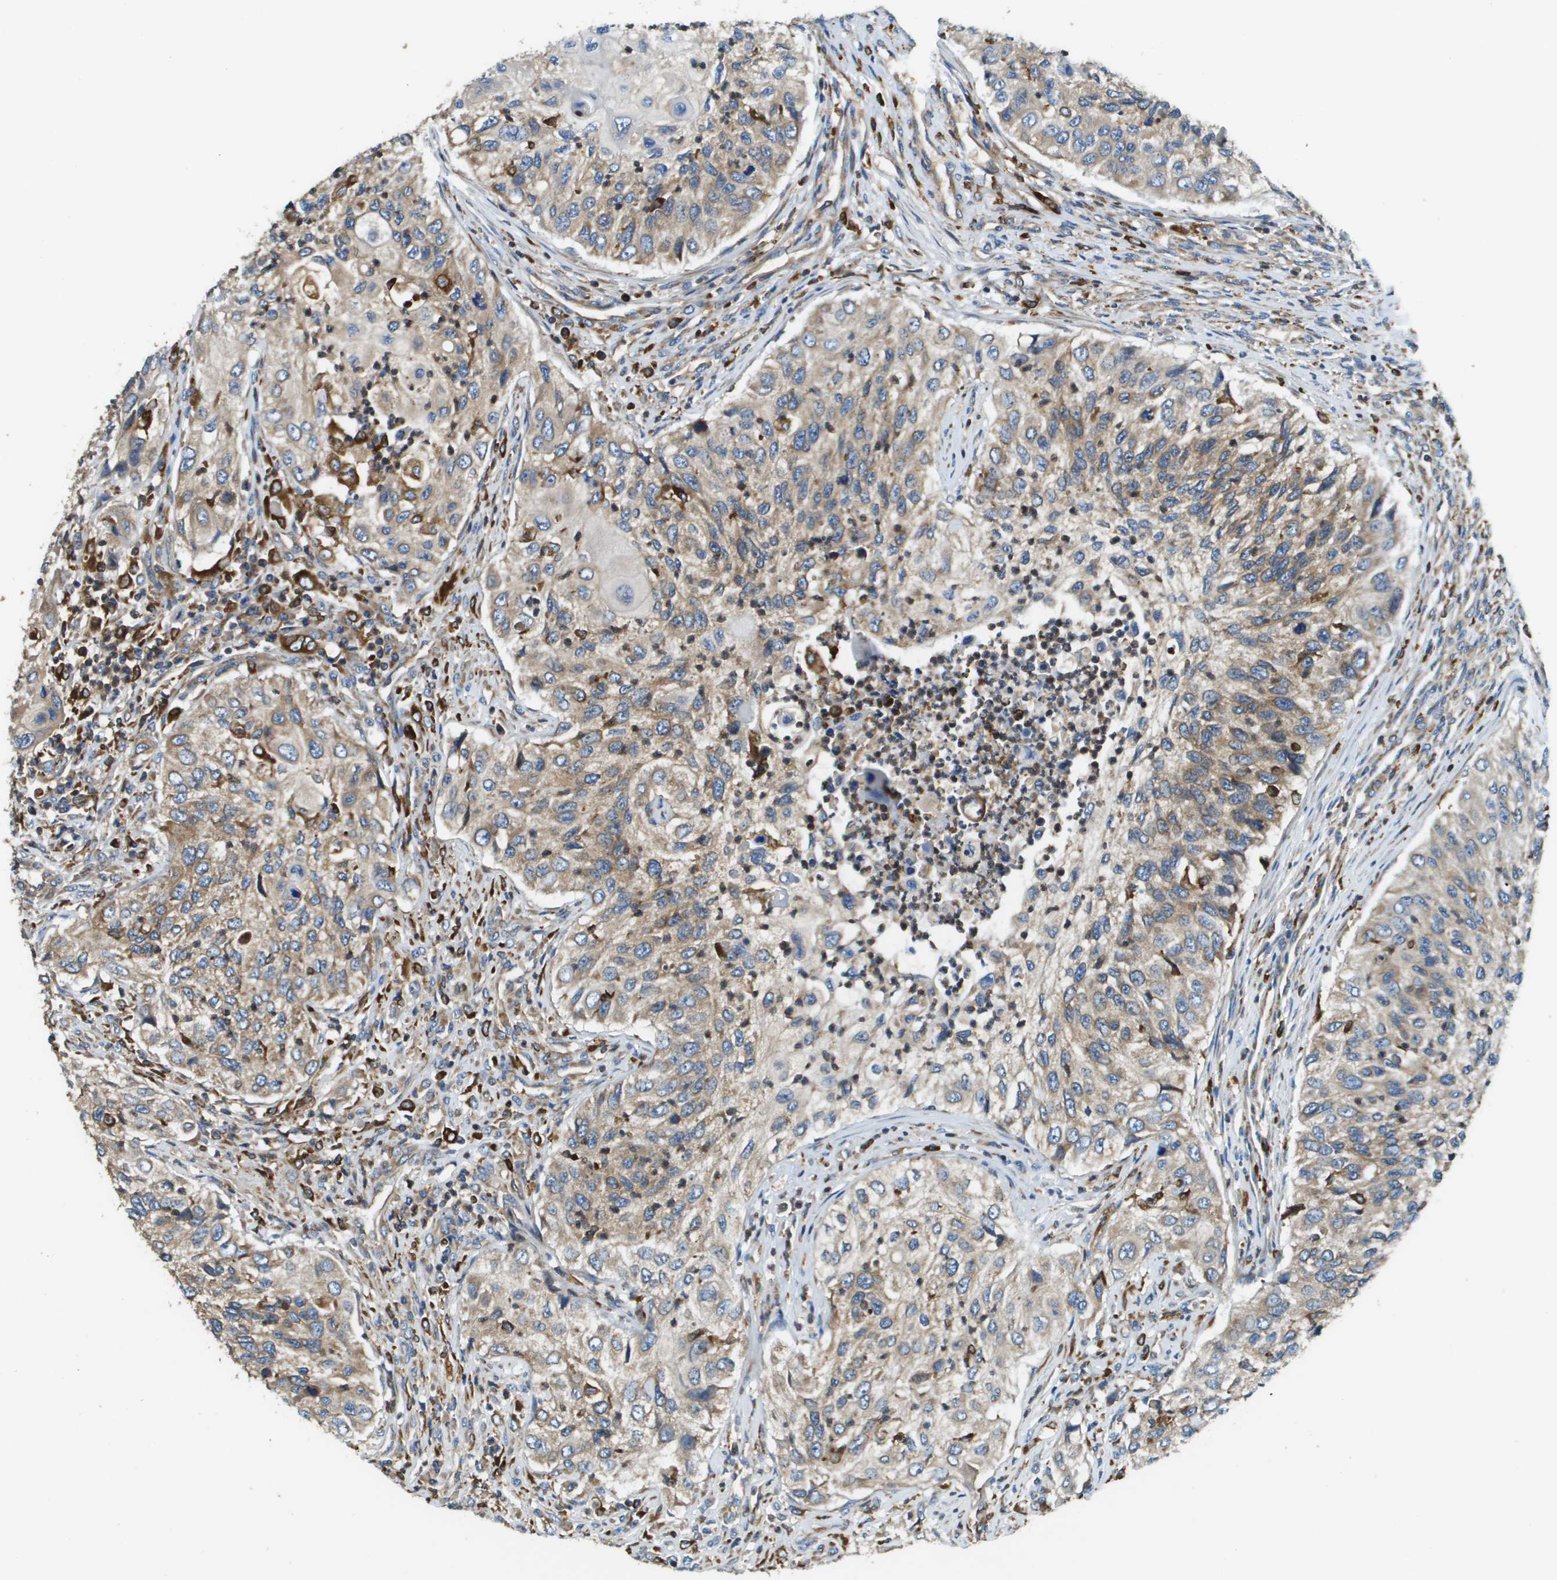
{"staining": {"intensity": "weak", "quantity": "25%-75%", "location": "cytoplasmic/membranous"}, "tissue": "urothelial cancer", "cell_type": "Tumor cells", "image_type": "cancer", "snomed": [{"axis": "morphology", "description": "Urothelial carcinoma, High grade"}, {"axis": "topography", "description": "Urinary bladder"}], "caption": "Urothelial cancer stained with DAB IHC reveals low levels of weak cytoplasmic/membranous expression in about 25%-75% of tumor cells. The staining was performed using DAB, with brown indicating positive protein expression. Nuclei are stained blue with hematoxylin.", "gene": "CNPY3", "patient": {"sex": "female", "age": 60}}